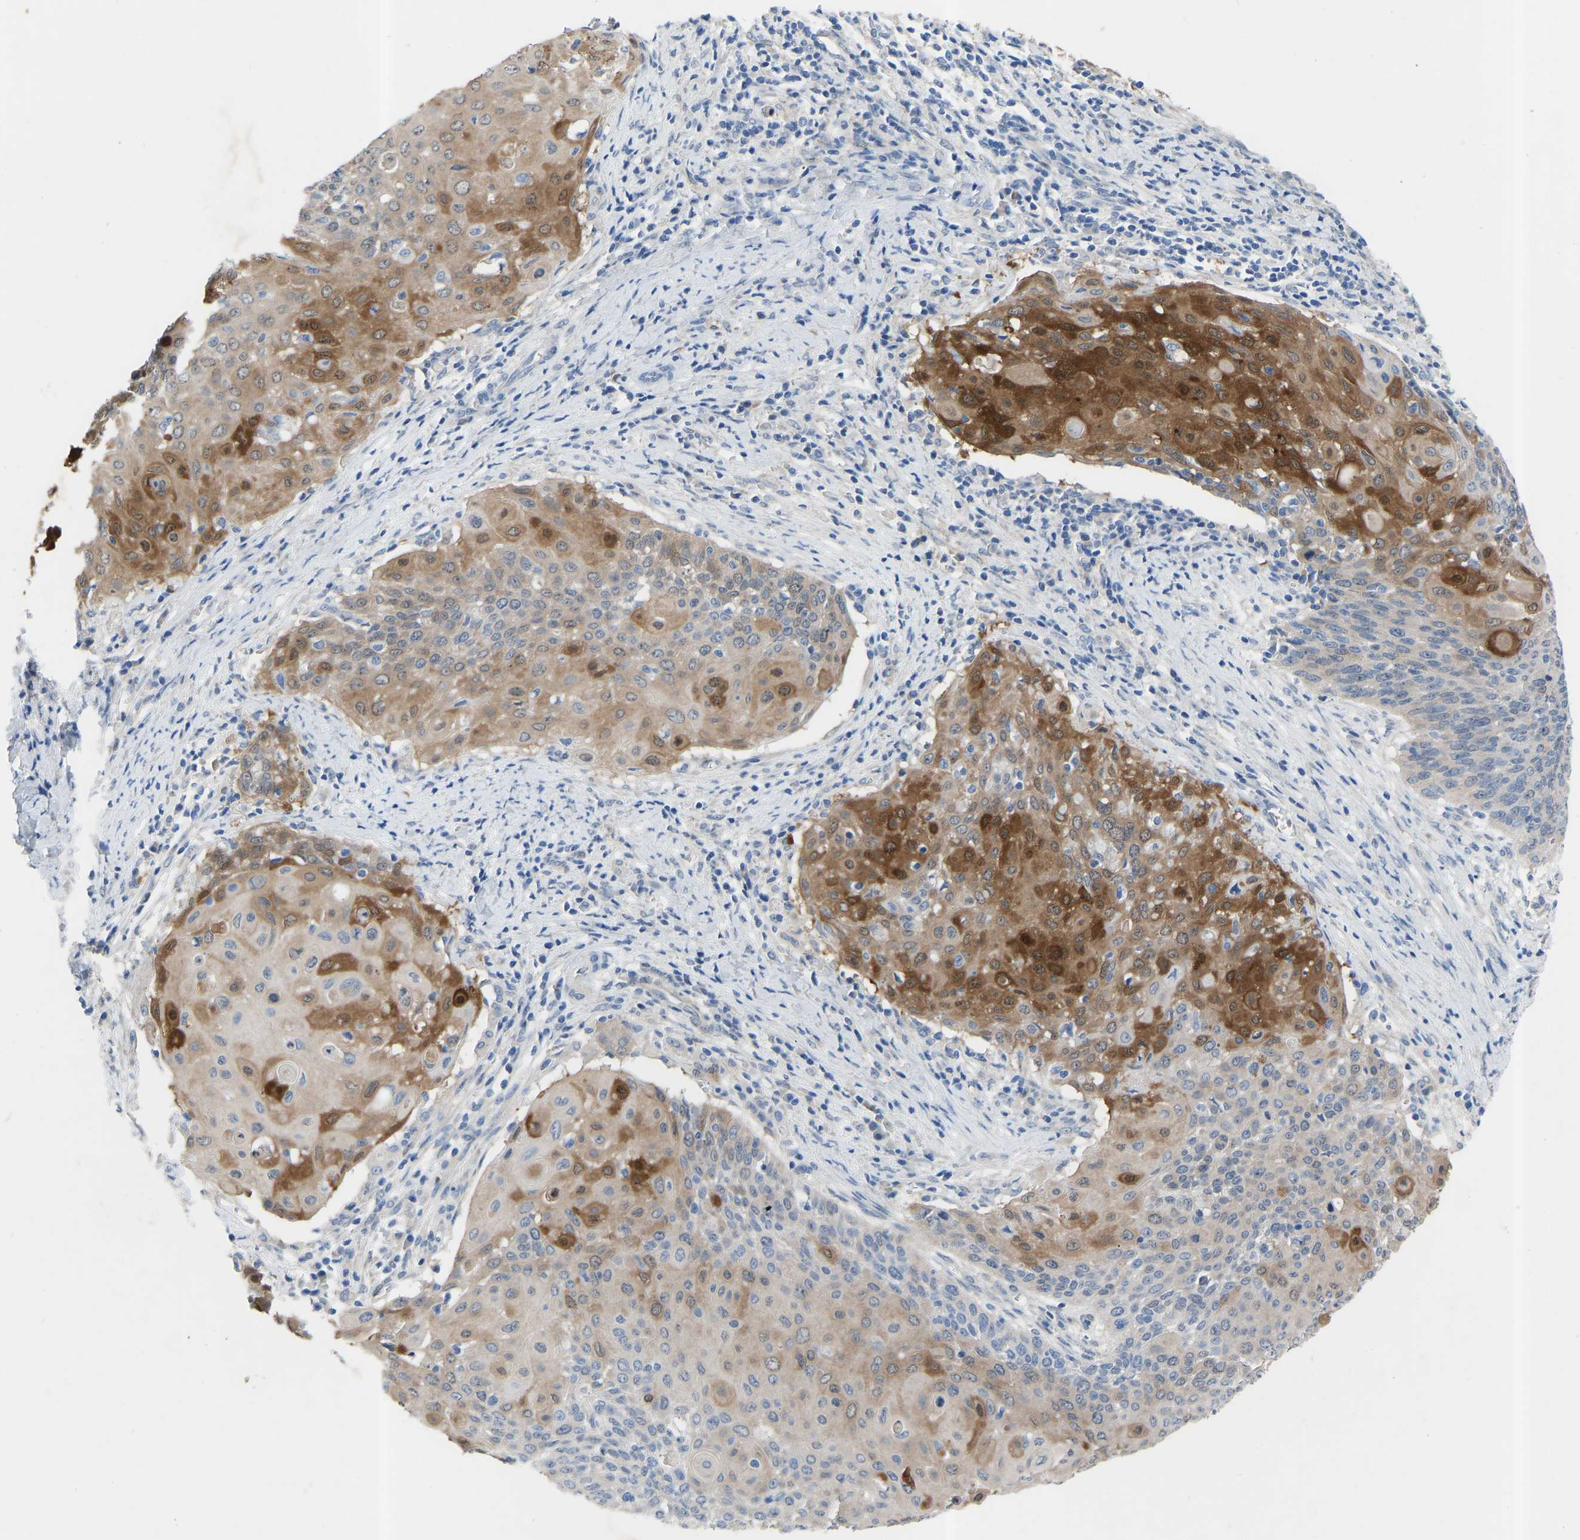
{"staining": {"intensity": "strong", "quantity": "25%-75%", "location": "cytoplasmic/membranous"}, "tissue": "cervical cancer", "cell_type": "Tumor cells", "image_type": "cancer", "snomed": [{"axis": "morphology", "description": "Squamous cell carcinoma, NOS"}, {"axis": "topography", "description": "Cervix"}], "caption": "Strong cytoplasmic/membranous positivity for a protein is appreciated in approximately 25%-75% of tumor cells of cervical cancer using IHC.", "gene": "RBP1", "patient": {"sex": "female", "age": 39}}